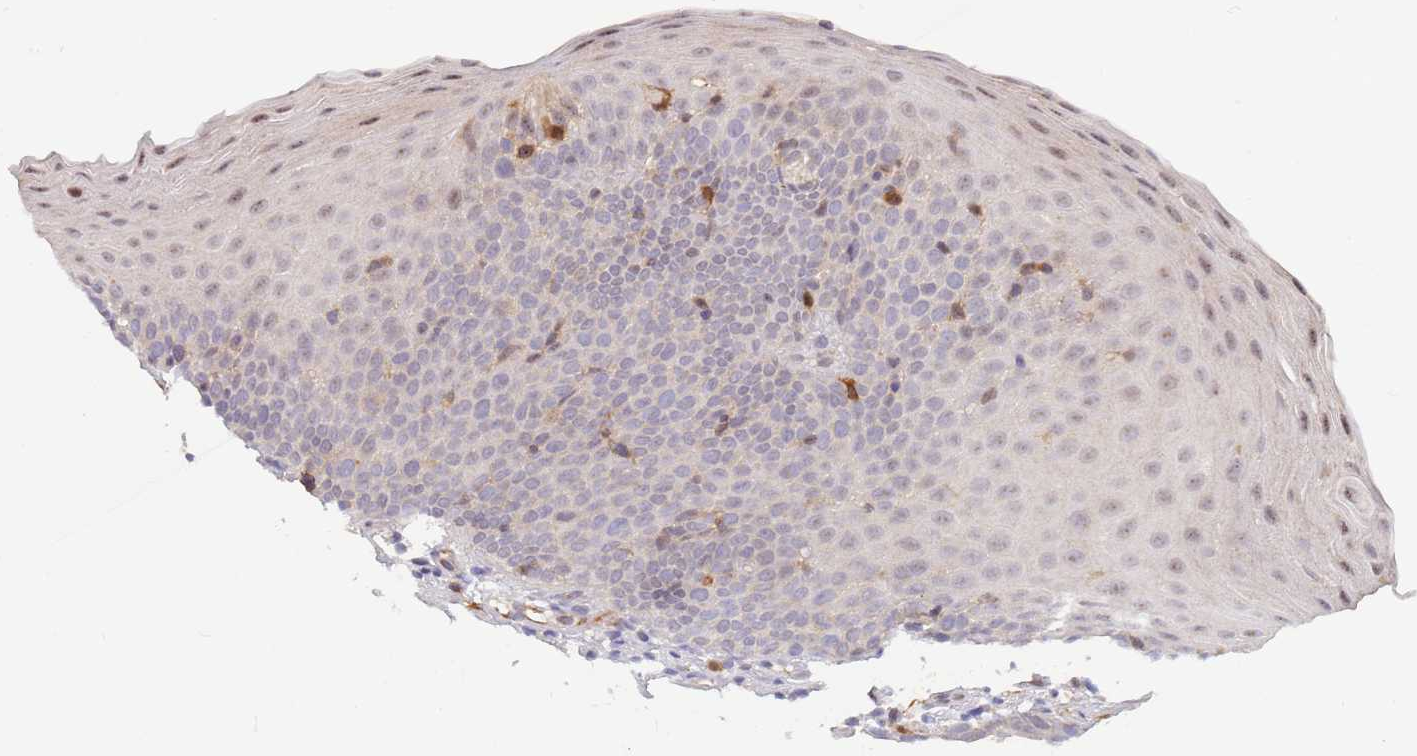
{"staining": {"intensity": "moderate", "quantity": "25%-75%", "location": "nuclear"}, "tissue": "oral mucosa", "cell_type": "Squamous epithelial cells", "image_type": "normal", "snomed": [{"axis": "morphology", "description": "Normal tissue, NOS"}, {"axis": "topography", "description": "Oral tissue"}], "caption": "The histopathology image demonstrates immunohistochemical staining of benign oral mucosa. There is moderate nuclear positivity is present in about 25%-75% of squamous epithelial cells.", "gene": "CCNJL", "patient": {"sex": "male", "age": 46}}